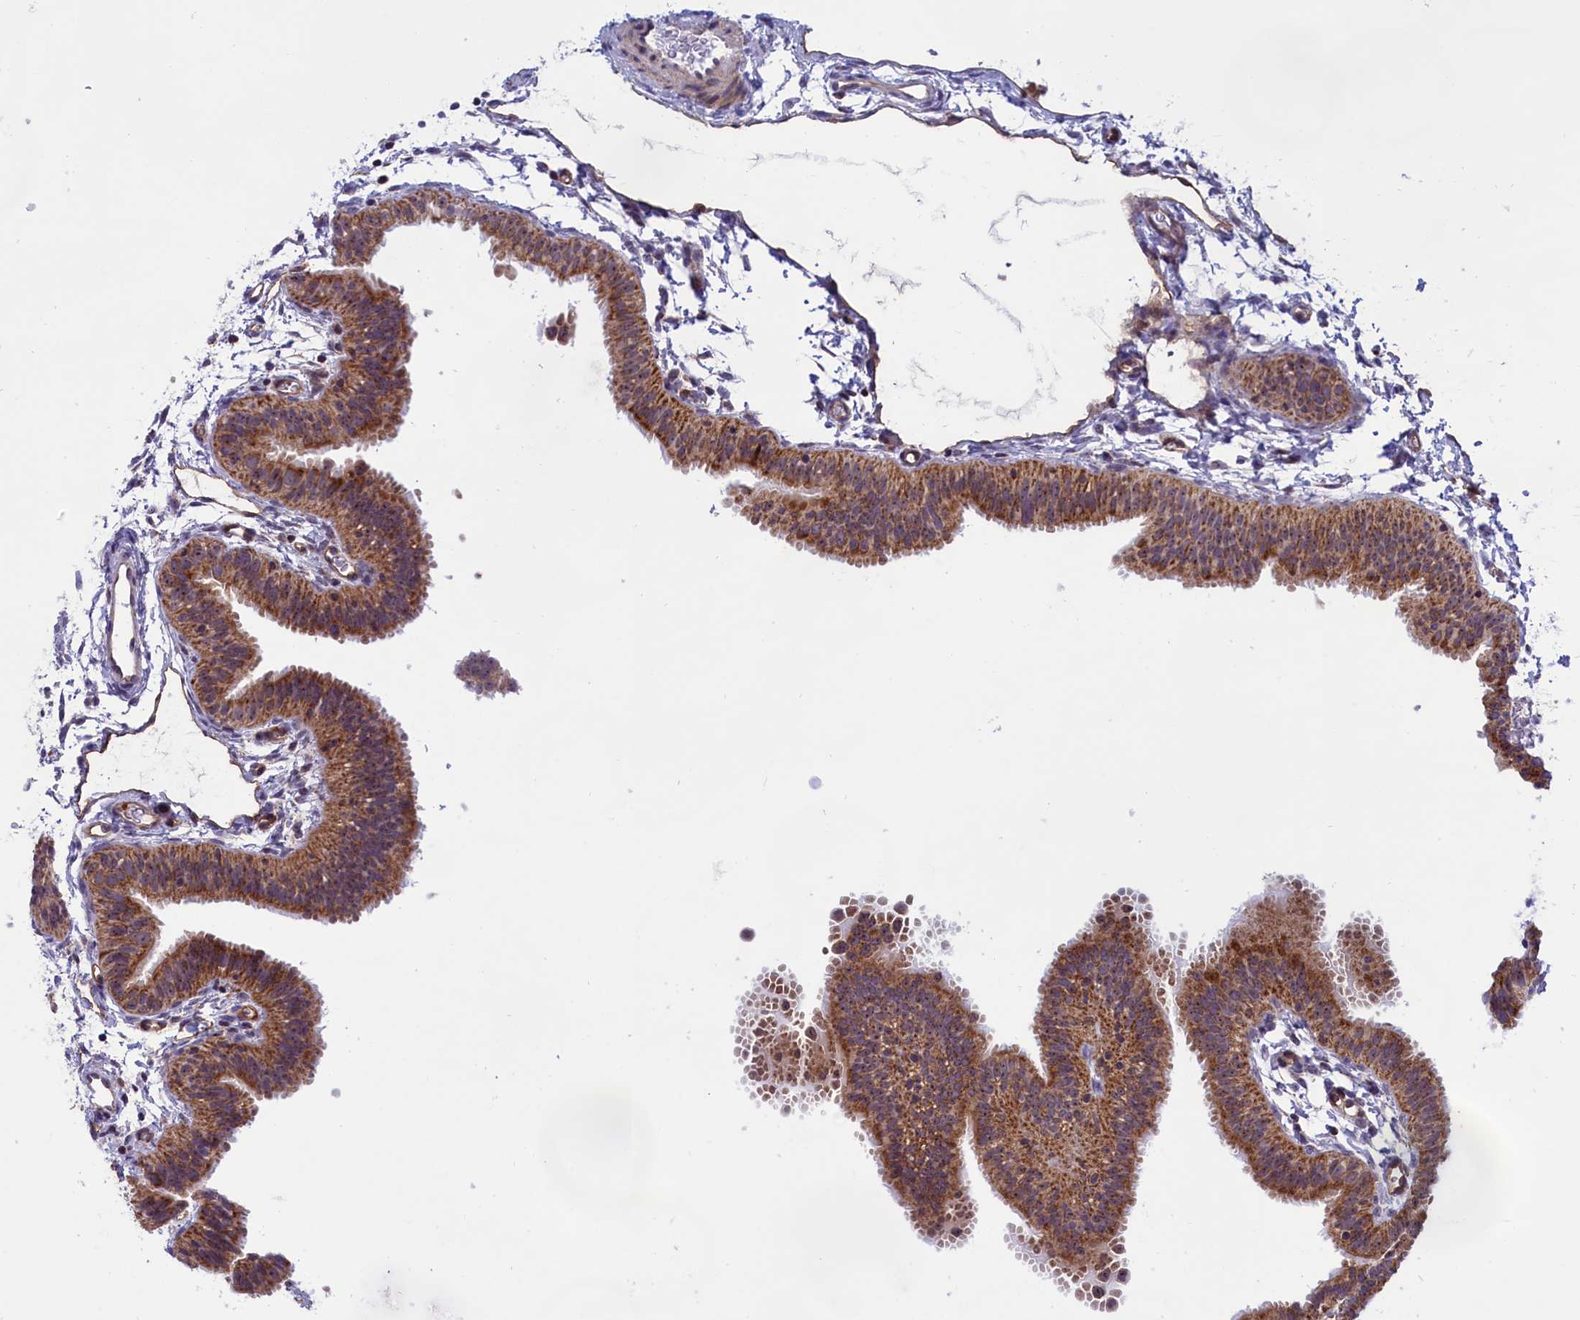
{"staining": {"intensity": "strong", "quantity": ">75%", "location": "cytoplasmic/membranous"}, "tissue": "fallopian tube", "cell_type": "Glandular cells", "image_type": "normal", "snomed": [{"axis": "morphology", "description": "Normal tissue, NOS"}, {"axis": "topography", "description": "Fallopian tube"}], "caption": "Protein positivity by immunohistochemistry (IHC) exhibits strong cytoplasmic/membranous staining in approximately >75% of glandular cells in normal fallopian tube.", "gene": "MPND", "patient": {"sex": "female", "age": 35}}